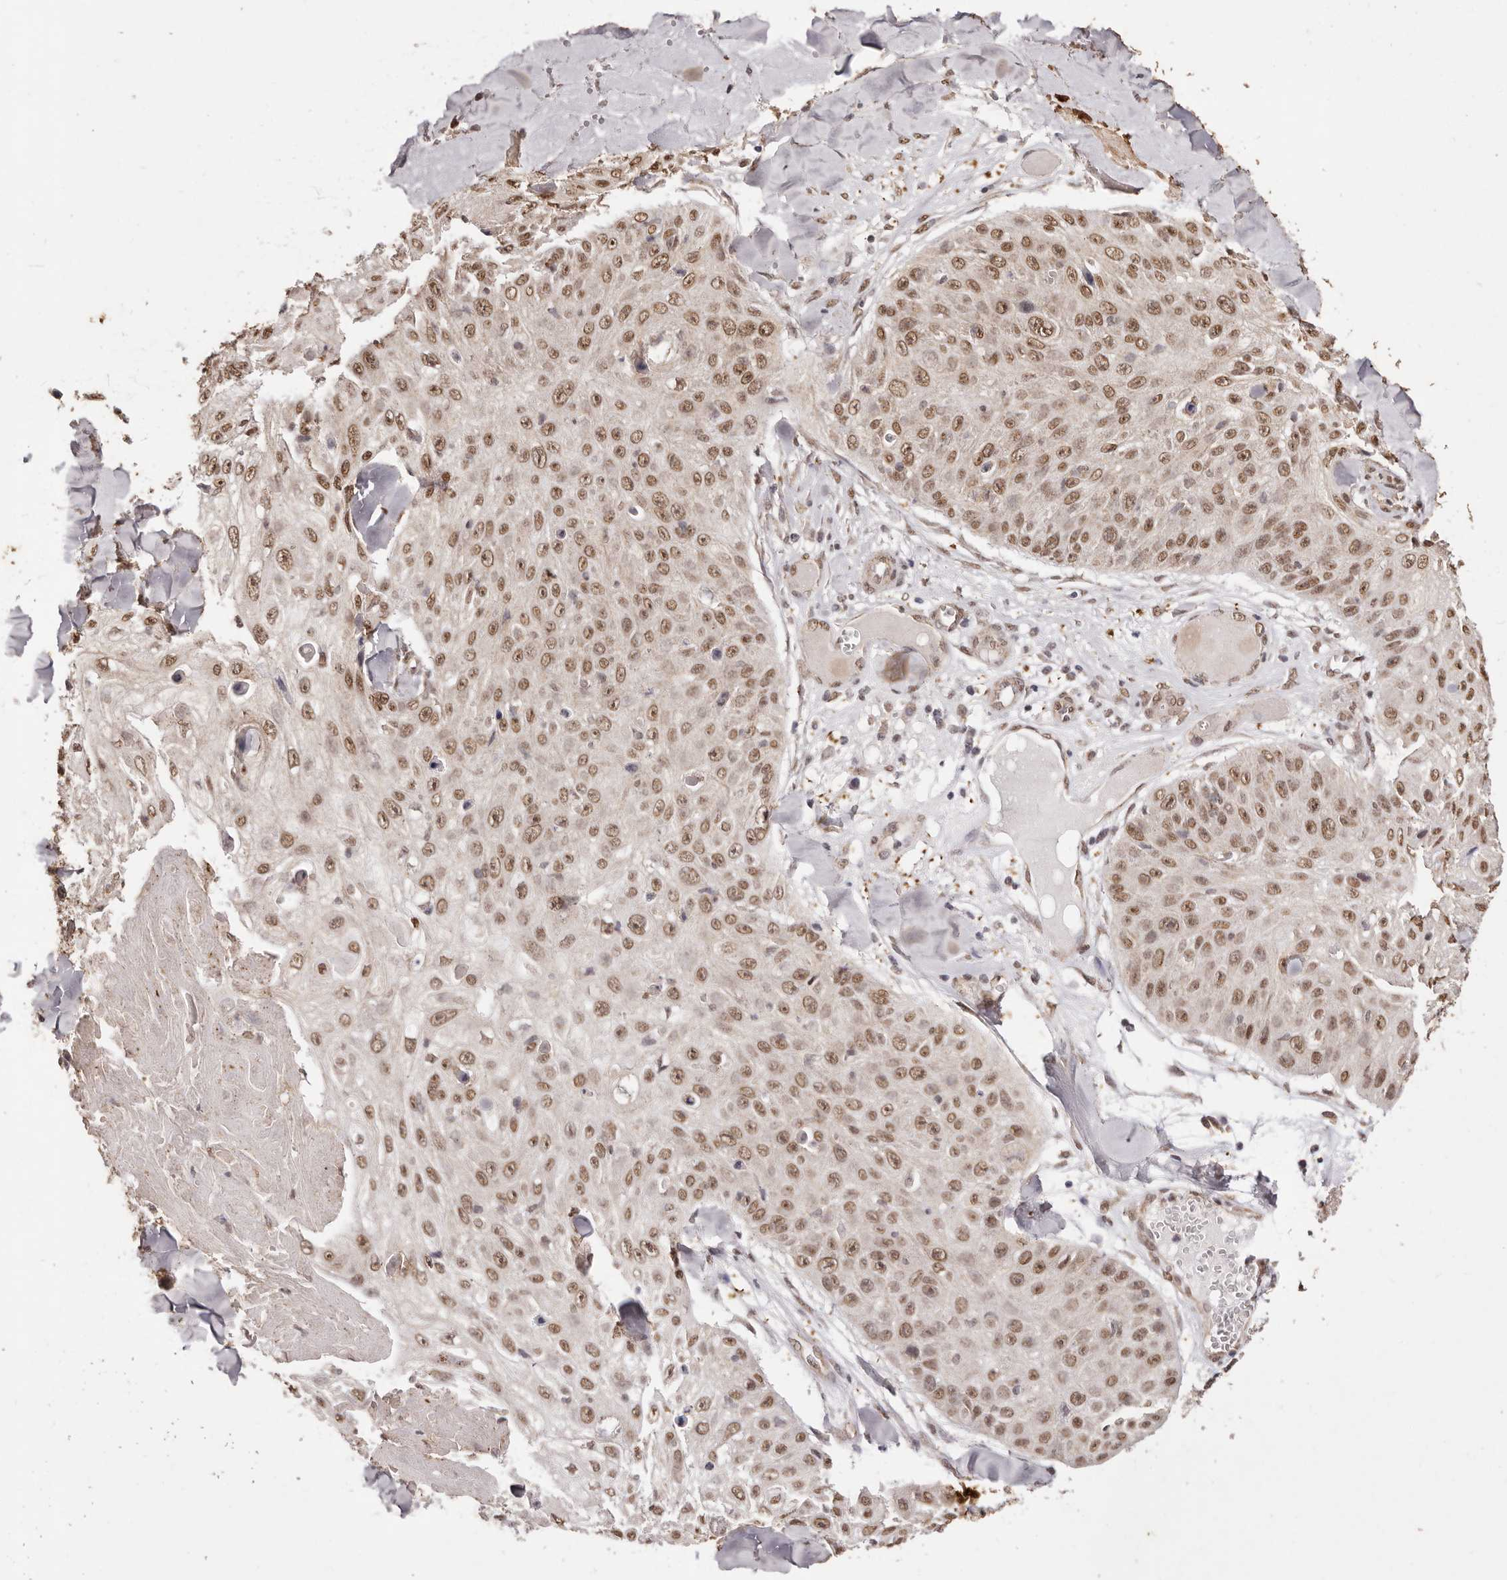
{"staining": {"intensity": "moderate", "quantity": ">75%", "location": "nuclear"}, "tissue": "skin cancer", "cell_type": "Tumor cells", "image_type": "cancer", "snomed": [{"axis": "morphology", "description": "Squamous cell carcinoma, NOS"}, {"axis": "topography", "description": "Skin"}], "caption": "Immunohistochemistry (IHC) histopathology image of neoplastic tissue: skin squamous cell carcinoma stained using IHC demonstrates medium levels of moderate protein expression localized specifically in the nuclear of tumor cells, appearing as a nuclear brown color.", "gene": "RPS6KA5", "patient": {"sex": "male", "age": 86}}